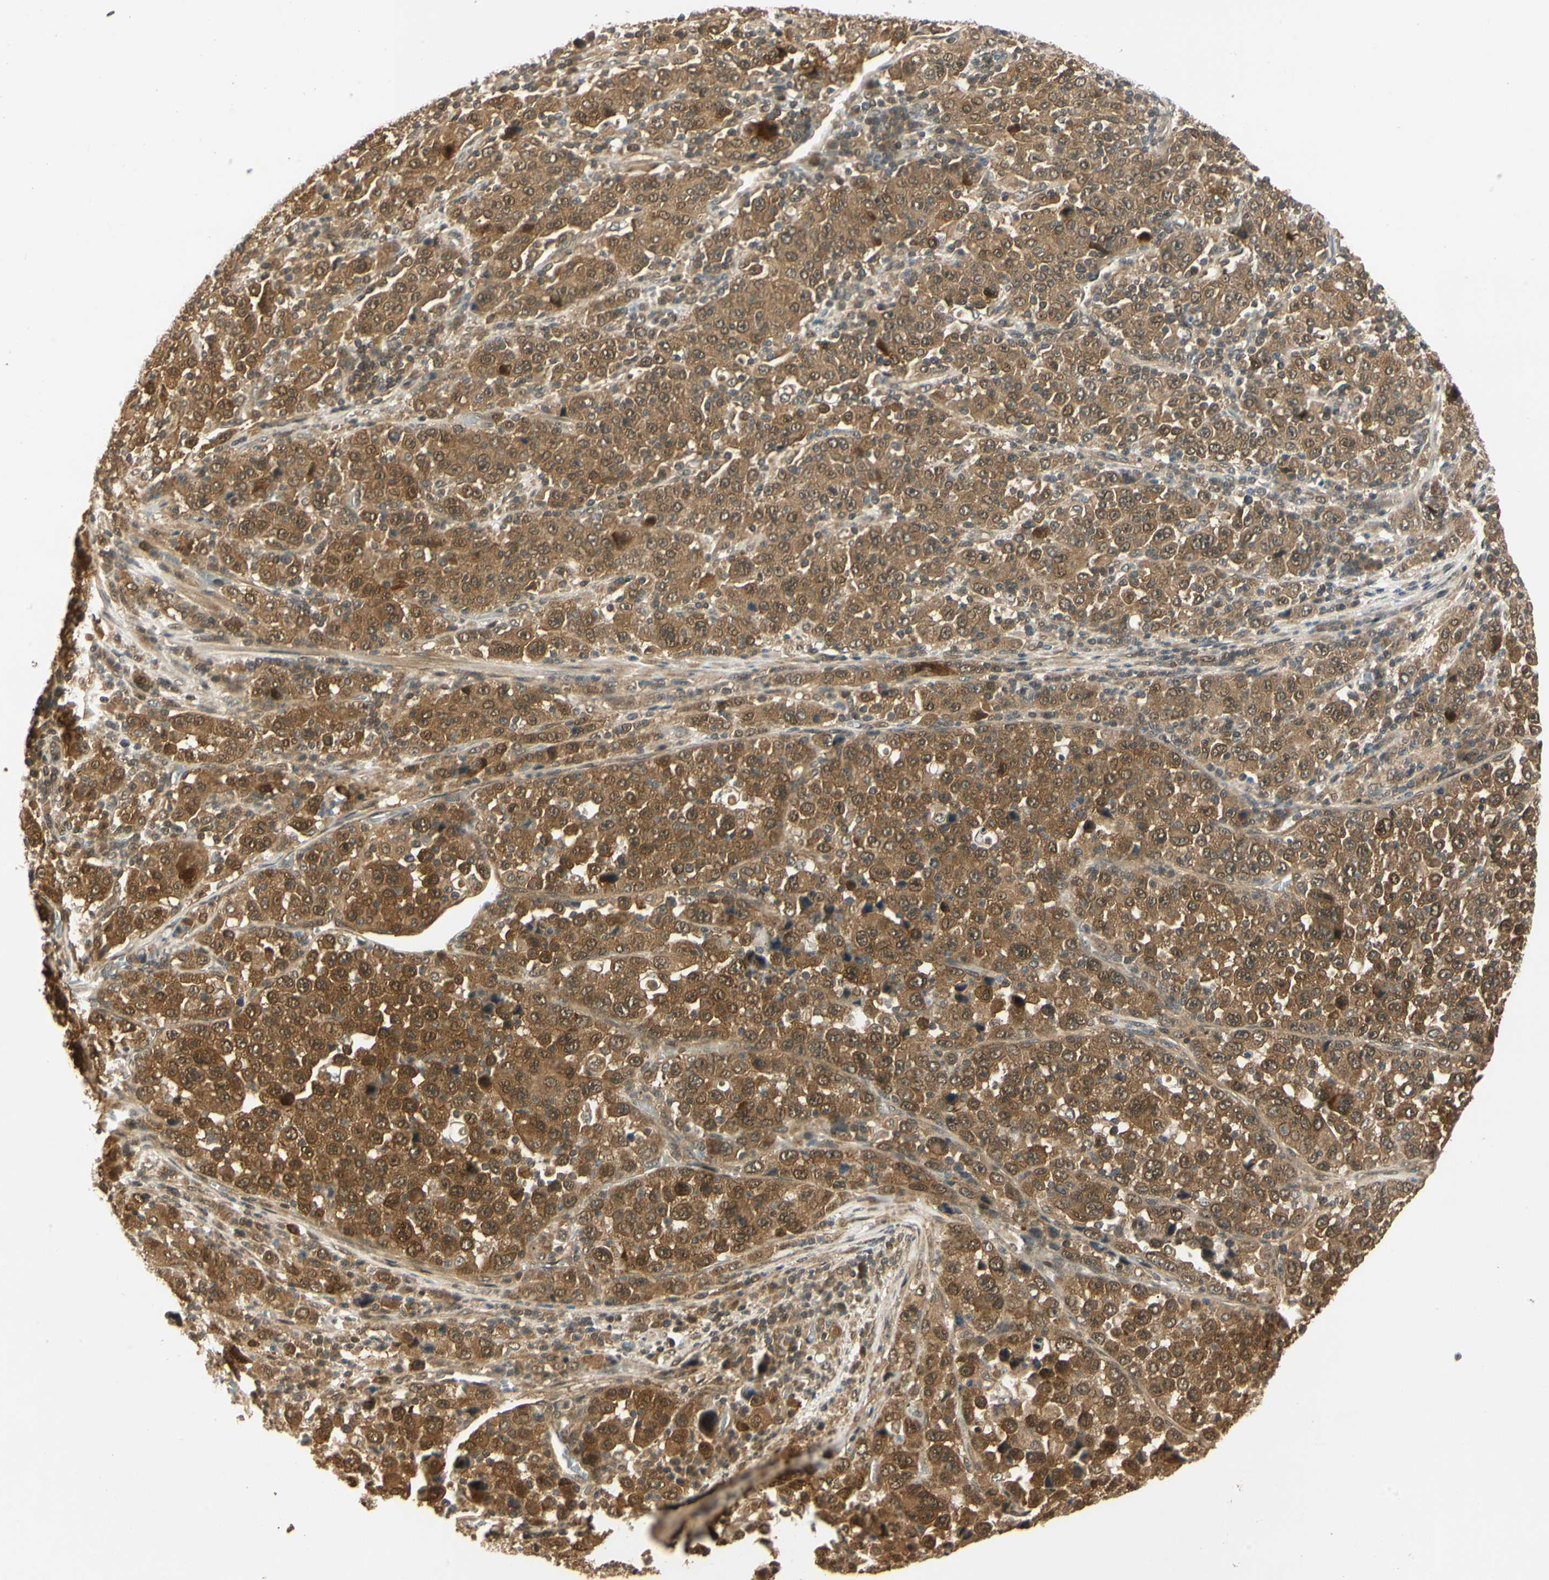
{"staining": {"intensity": "strong", "quantity": ">75%", "location": "cytoplasmic/membranous,nuclear"}, "tissue": "stomach cancer", "cell_type": "Tumor cells", "image_type": "cancer", "snomed": [{"axis": "morphology", "description": "Normal tissue, NOS"}, {"axis": "morphology", "description": "Adenocarcinoma, NOS"}, {"axis": "topography", "description": "Stomach, upper"}, {"axis": "topography", "description": "Stomach"}], "caption": "Adenocarcinoma (stomach) stained with a brown dye reveals strong cytoplasmic/membranous and nuclear positive staining in about >75% of tumor cells.", "gene": "UBE2Z", "patient": {"sex": "male", "age": 59}}